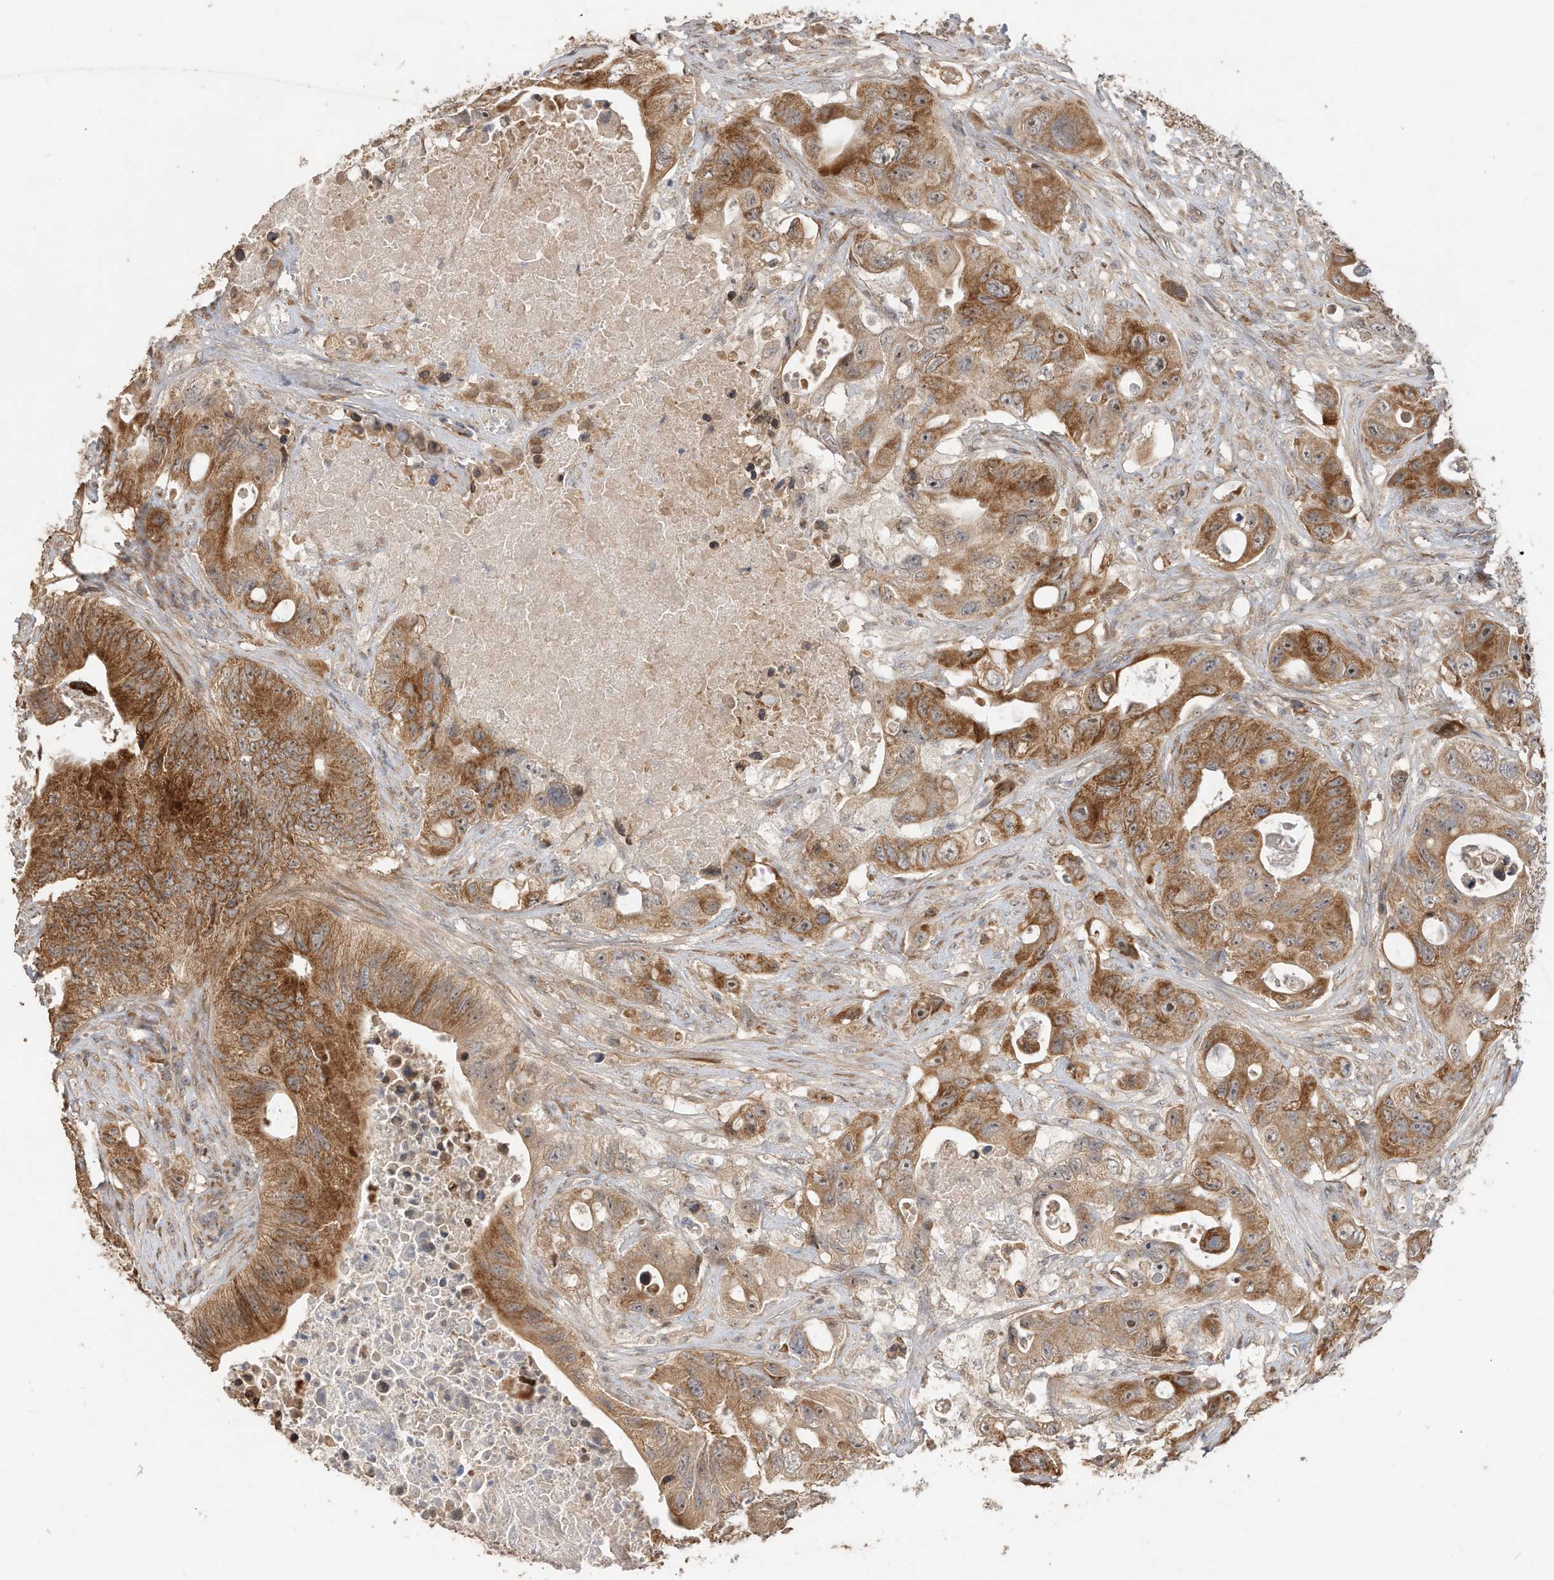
{"staining": {"intensity": "strong", "quantity": "25%-75%", "location": "cytoplasmic/membranous"}, "tissue": "colorectal cancer", "cell_type": "Tumor cells", "image_type": "cancer", "snomed": [{"axis": "morphology", "description": "Adenocarcinoma, NOS"}, {"axis": "topography", "description": "Colon"}], "caption": "Tumor cells show high levels of strong cytoplasmic/membranous positivity in about 25%-75% of cells in colorectal adenocarcinoma.", "gene": "CAGE1", "patient": {"sex": "female", "age": 46}}